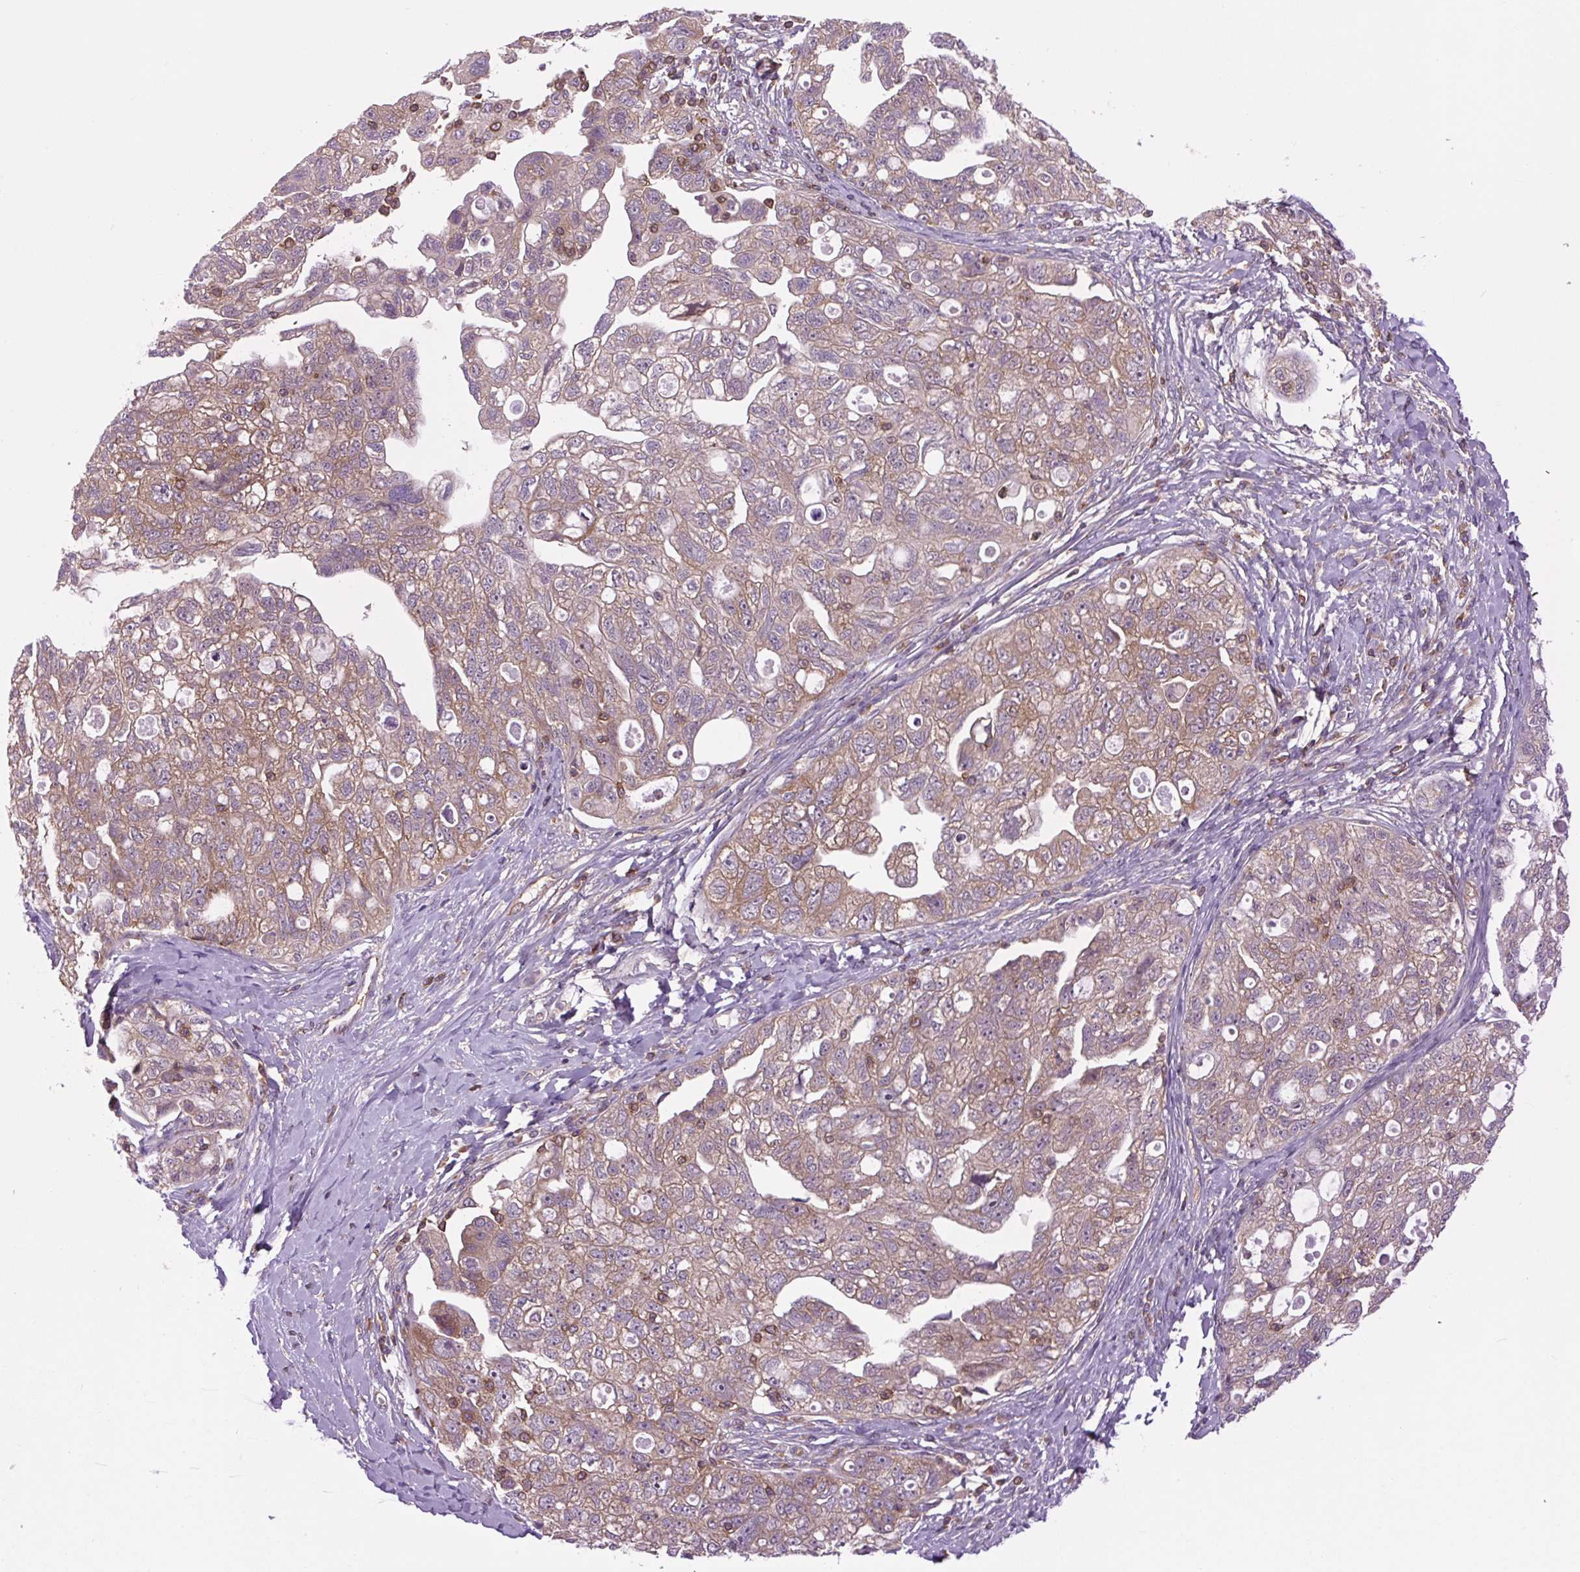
{"staining": {"intensity": "moderate", "quantity": "25%-75%", "location": "cytoplasmic/membranous,nuclear"}, "tissue": "ovarian cancer", "cell_type": "Tumor cells", "image_type": "cancer", "snomed": [{"axis": "morphology", "description": "Carcinoma, NOS"}, {"axis": "morphology", "description": "Cystadenocarcinoma, serous, NOS"}, {"axis": "topography", "description": "Ovary"}], "caption": "Protein expression analysis of human ovarian carcinoma reveals moderate cytoplasmic/membranous and nuclear staining in about 25%-75% of tumor cells.", "gene": "PLCG1", "patient": {"sex": "female", "age": 69}}